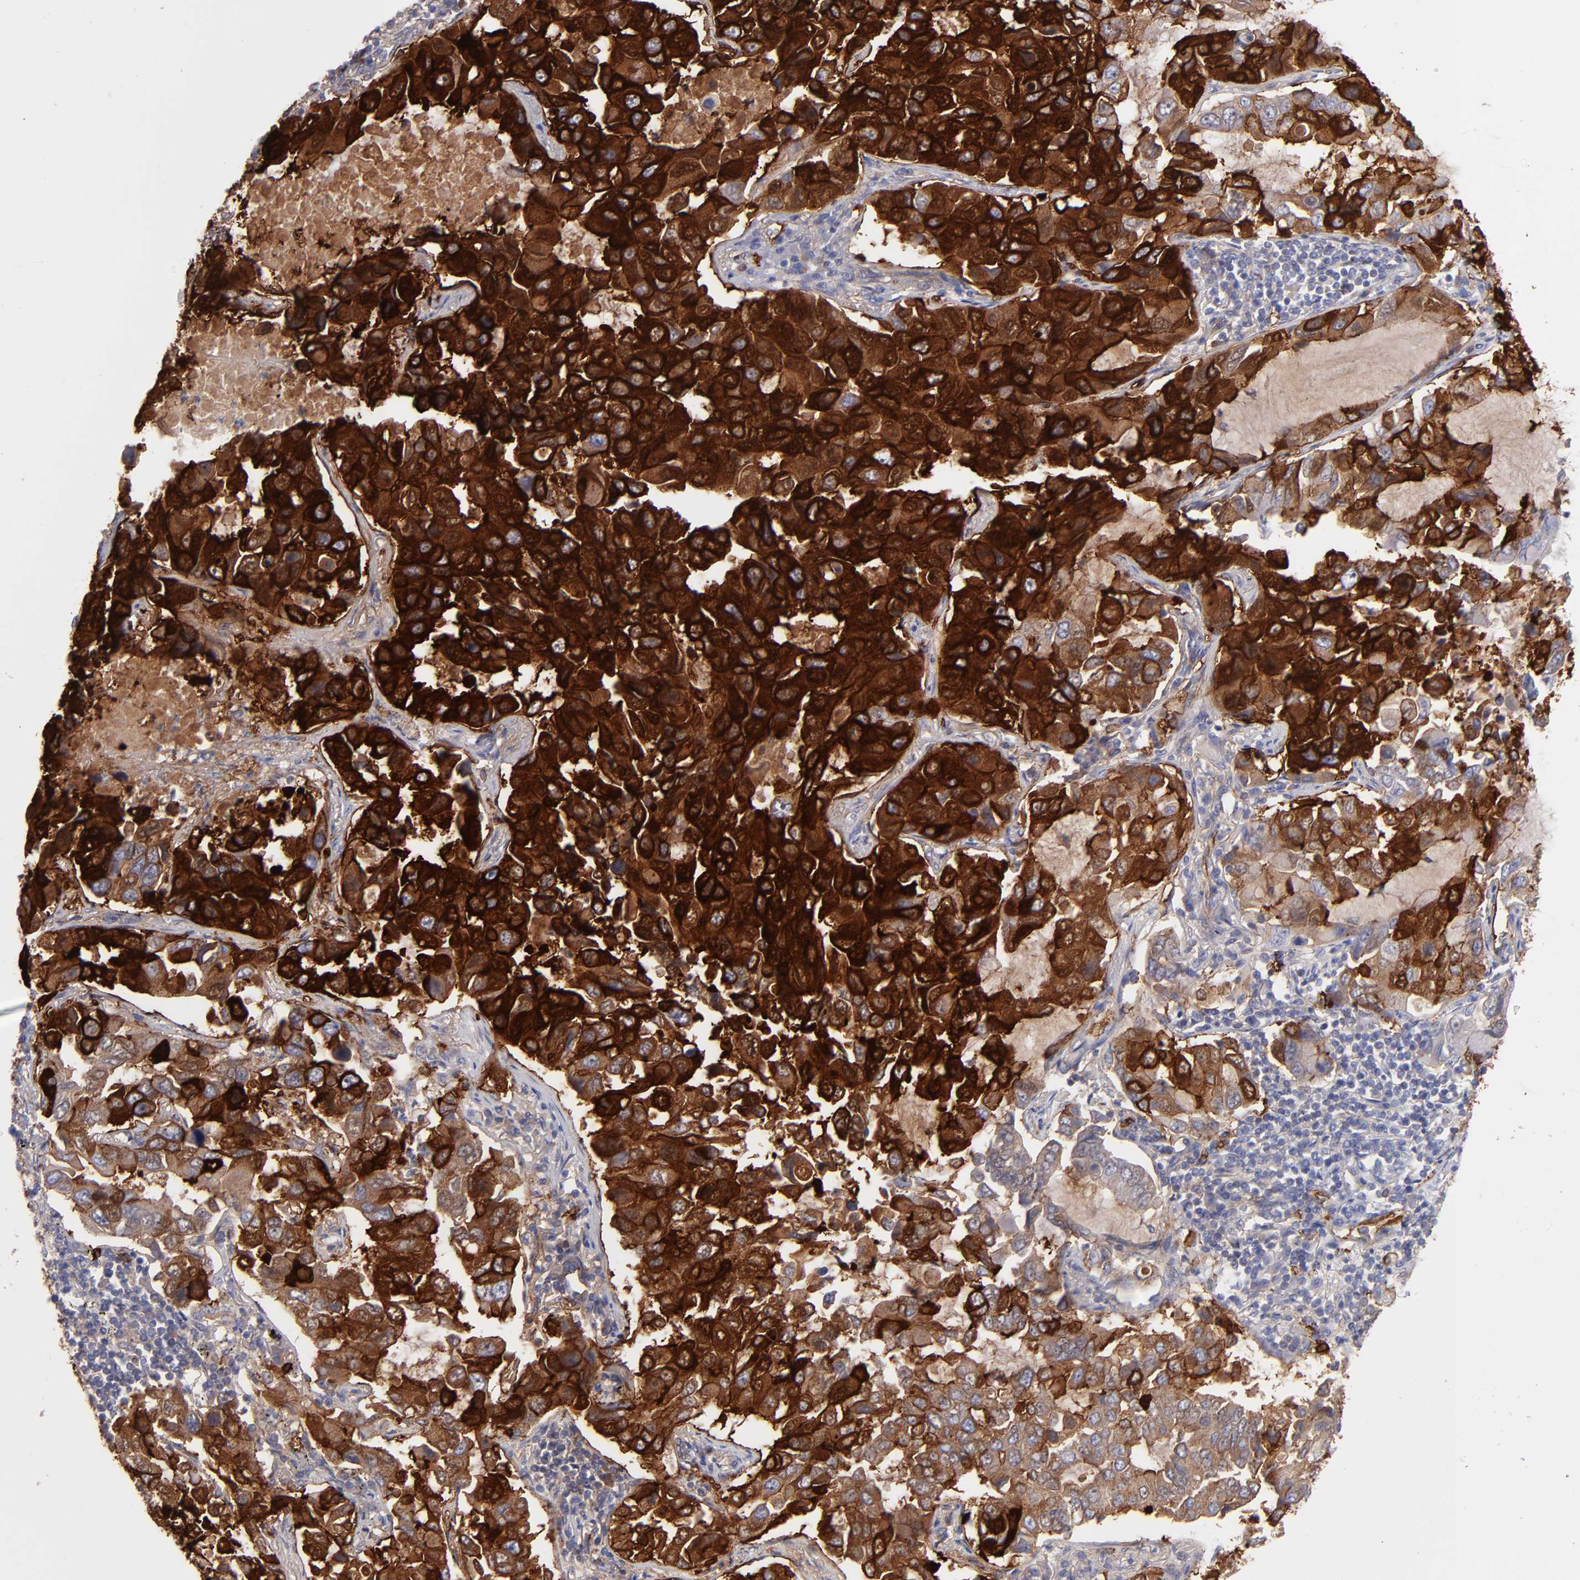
{"staining": {"intensity": "strong", "quantity": ">75%", "location": "cytoplasmic/membranous"}, "tissue": "lung cancer", "cell_type": "Tumor cells", "image_type": "cancer", "snomed": [{"axis": "morphology", "description": "Adenocarcinoma, NOS"}, {"axis": "topography", "description": "Lung"}], "caption": "A high-resolution micrograph shows IHC staining of lung adenocarcinoma, which reveals strong cytoplasmic/membranous expression in about >75% of tumor cells.", "gene": "AHNAK2", "patient": {"sex": "male", "age": 64}}